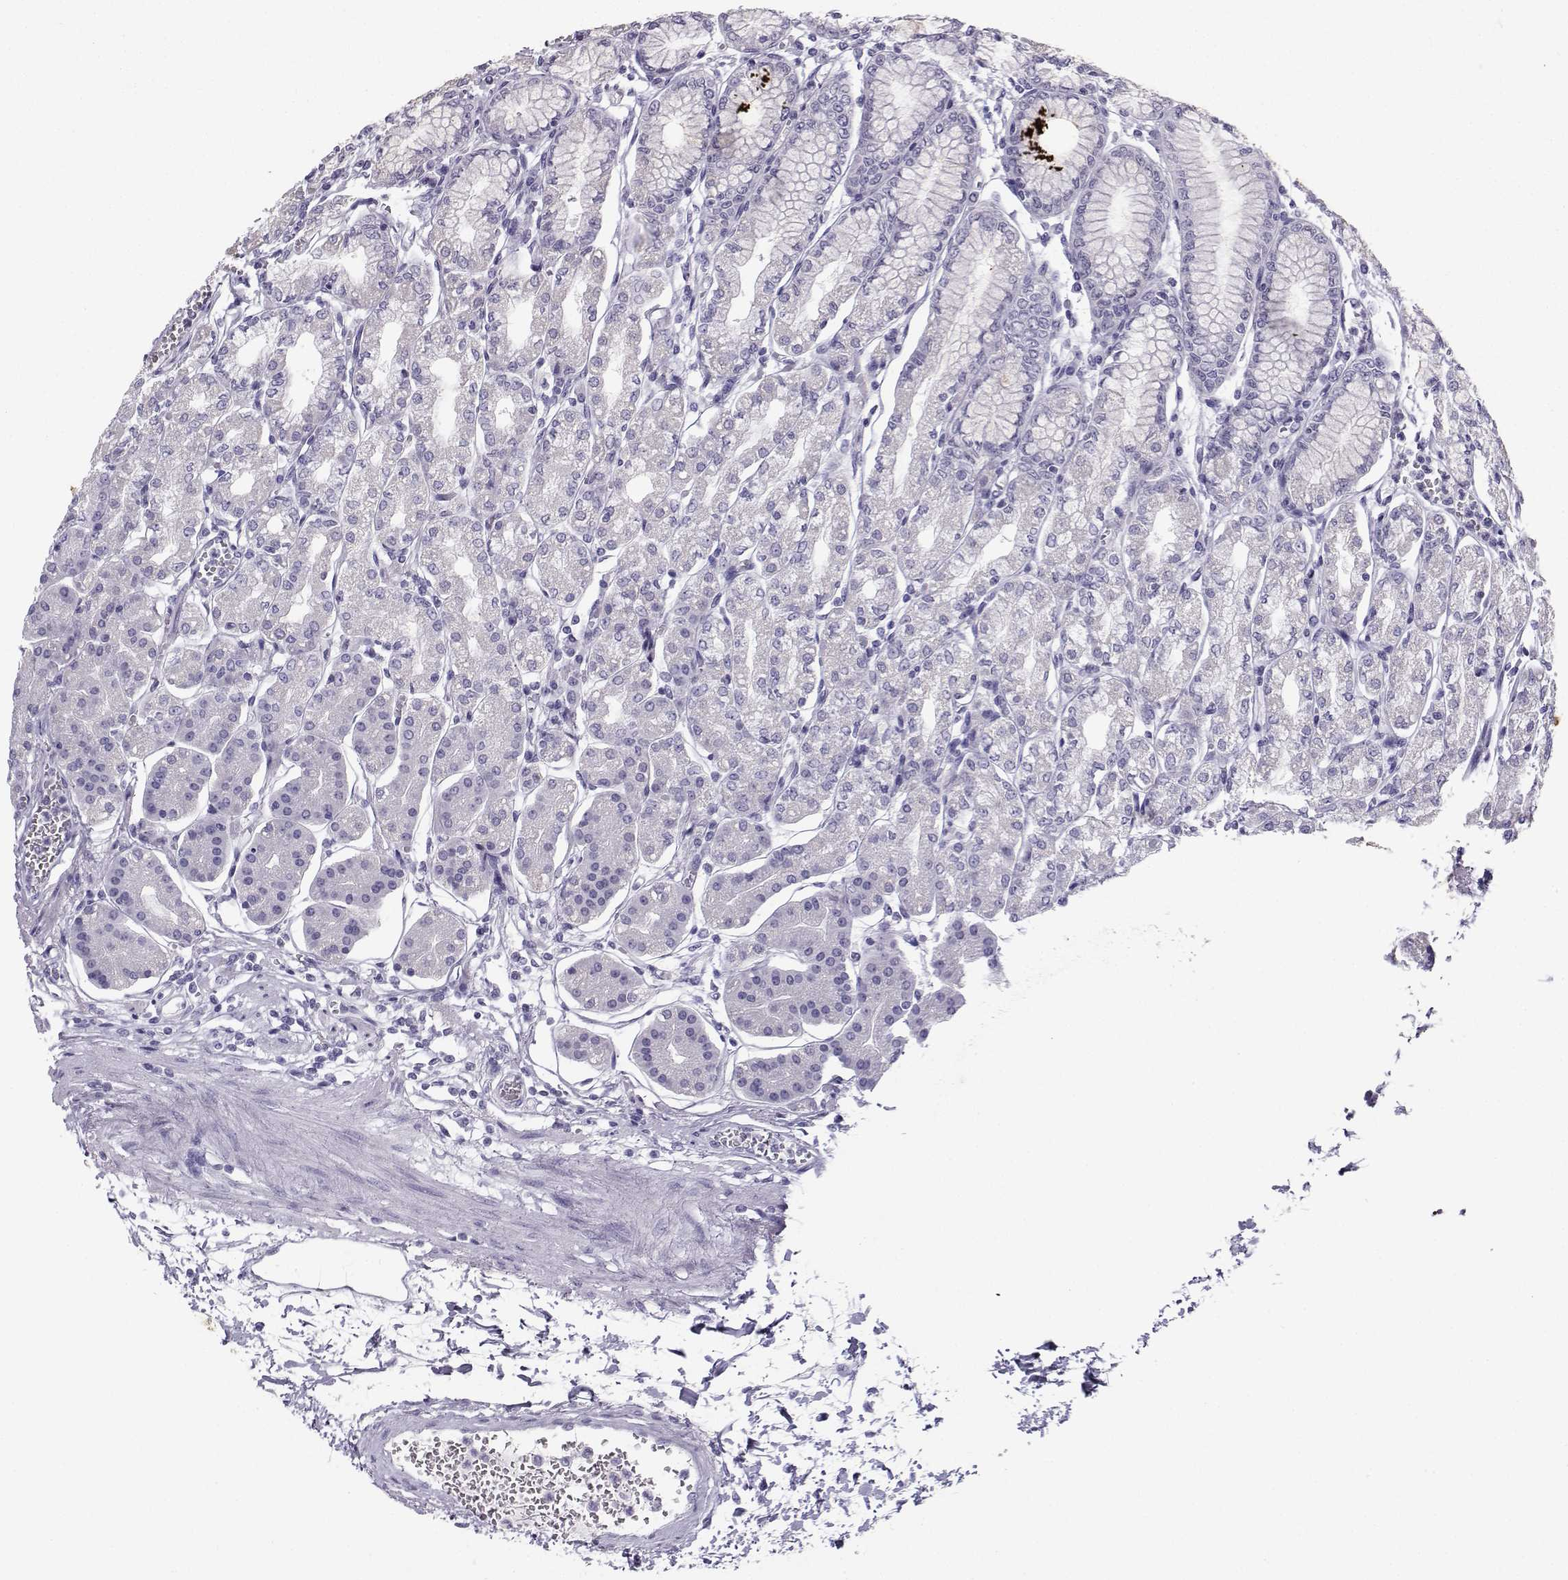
{"staining": {"intensity": "negative", "quantity": "none", "location": "none"}, "tissue": "stomach", "cell_type": "Glandular cells", "image_type": "normal", "snomed": [{"axis": "morphology", "description": "Normal tissue, NOS"}, {"axis": "topography", "description": "Skeletal muscle"}, {"axis": "topography", "description": "Stomach"}], "caption": "Glandular cells are negative for brown protein staining in normal stomach.", "gene": "NEFL", "patient": {"sex": "female", "age": 57}}